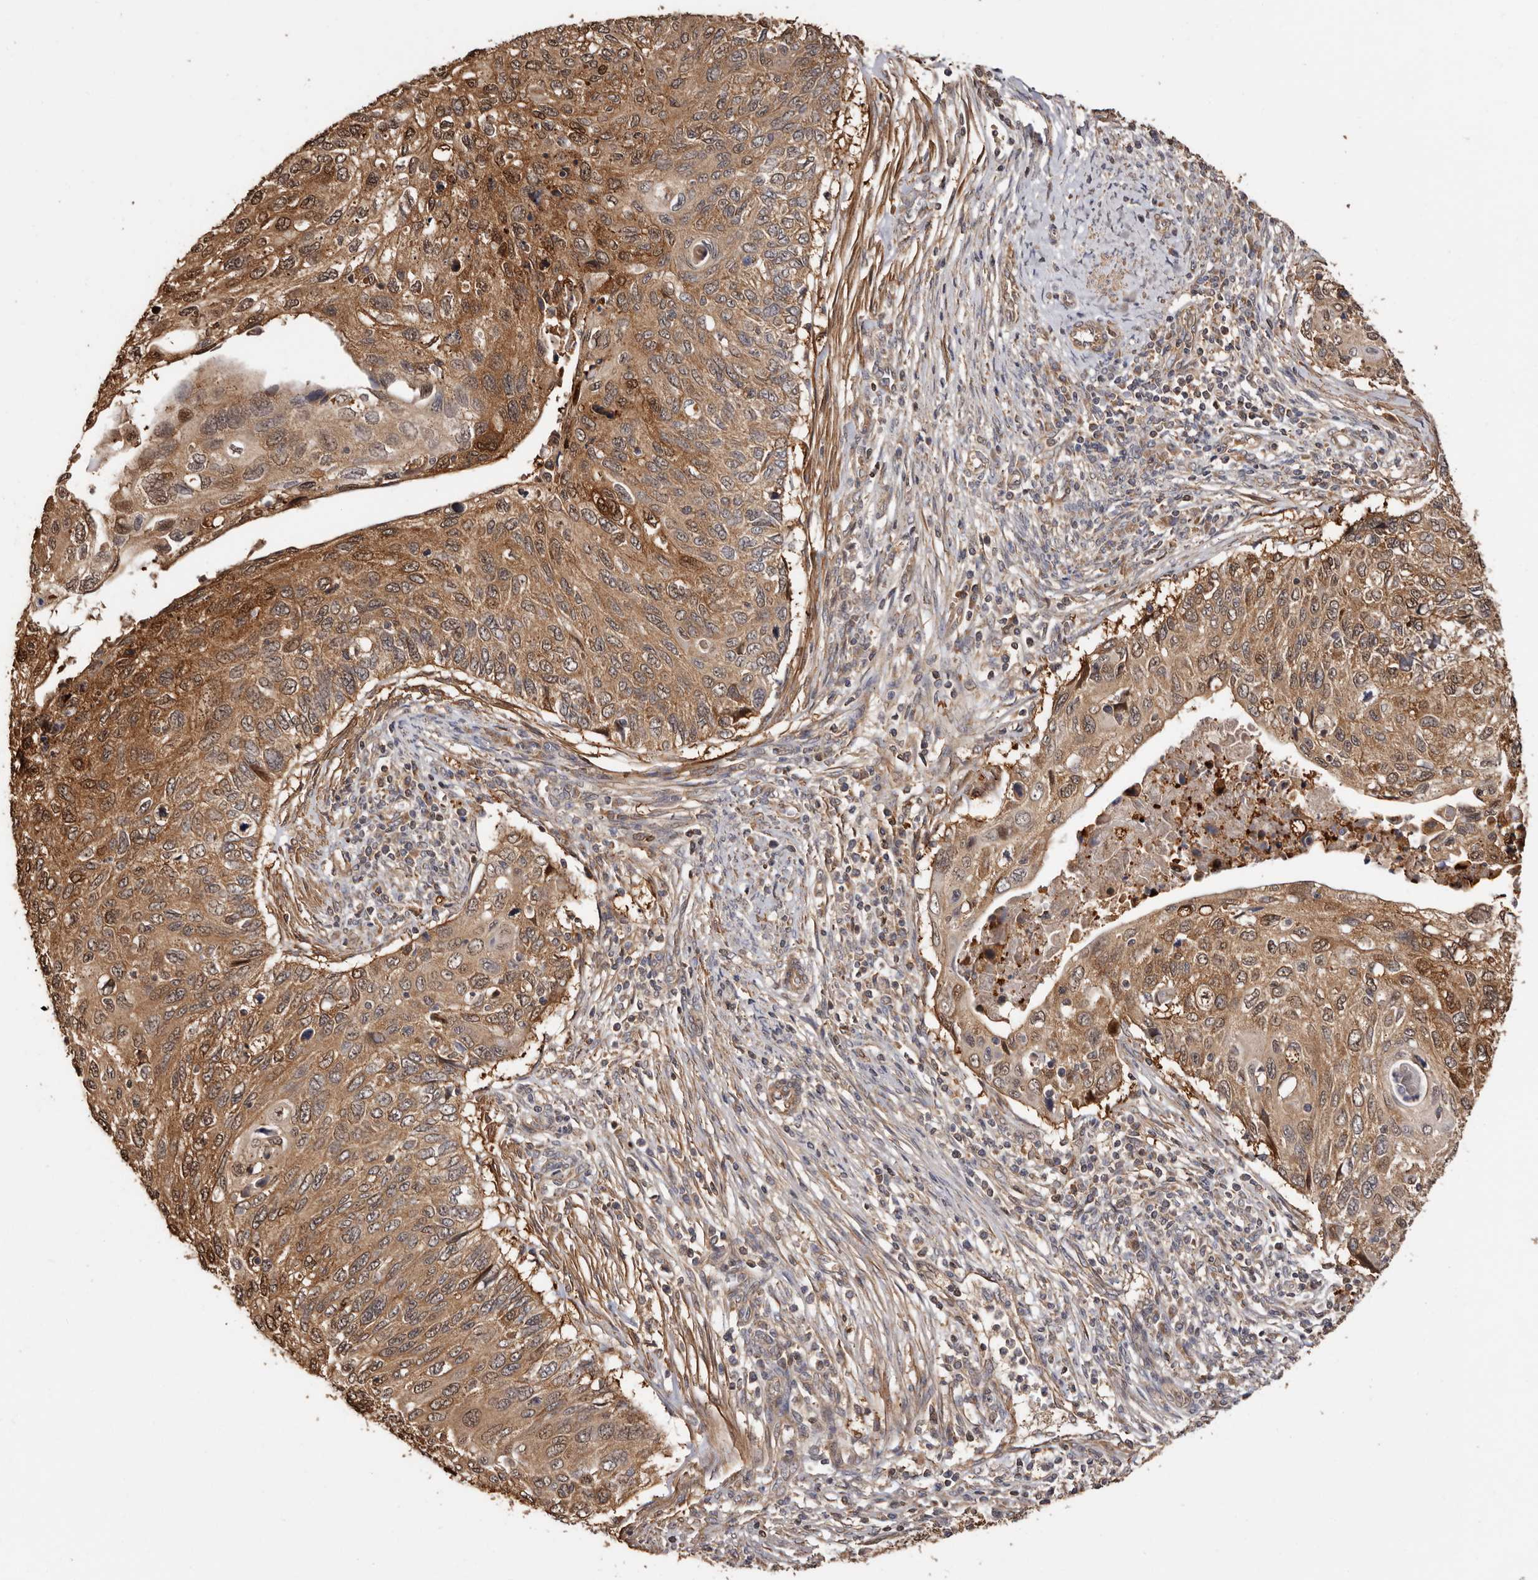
{"staining": {"intensity": "moderate", "quantity": ">75%", "location": "cytoplasmic/membranous"}, "tissue": "cervical cancer", "cell_type": "Tumor cells", "image_type": "cancer", "snomed": [{"axis": "morphology", "description": "Squamous cell carcinoma, NOS"}, {"axis": "topography", "description": "Cervix"}], "caption": "High-power microscopy captured an immunohistochemistry micrograph of squamous cell carcinoma (cervical), revealing moderate cytoplasmic/membranous positivity in approximately >75% of tumor cells.", "gene": "COQ8B", "patient": {"sex": "female", "age": 70}}